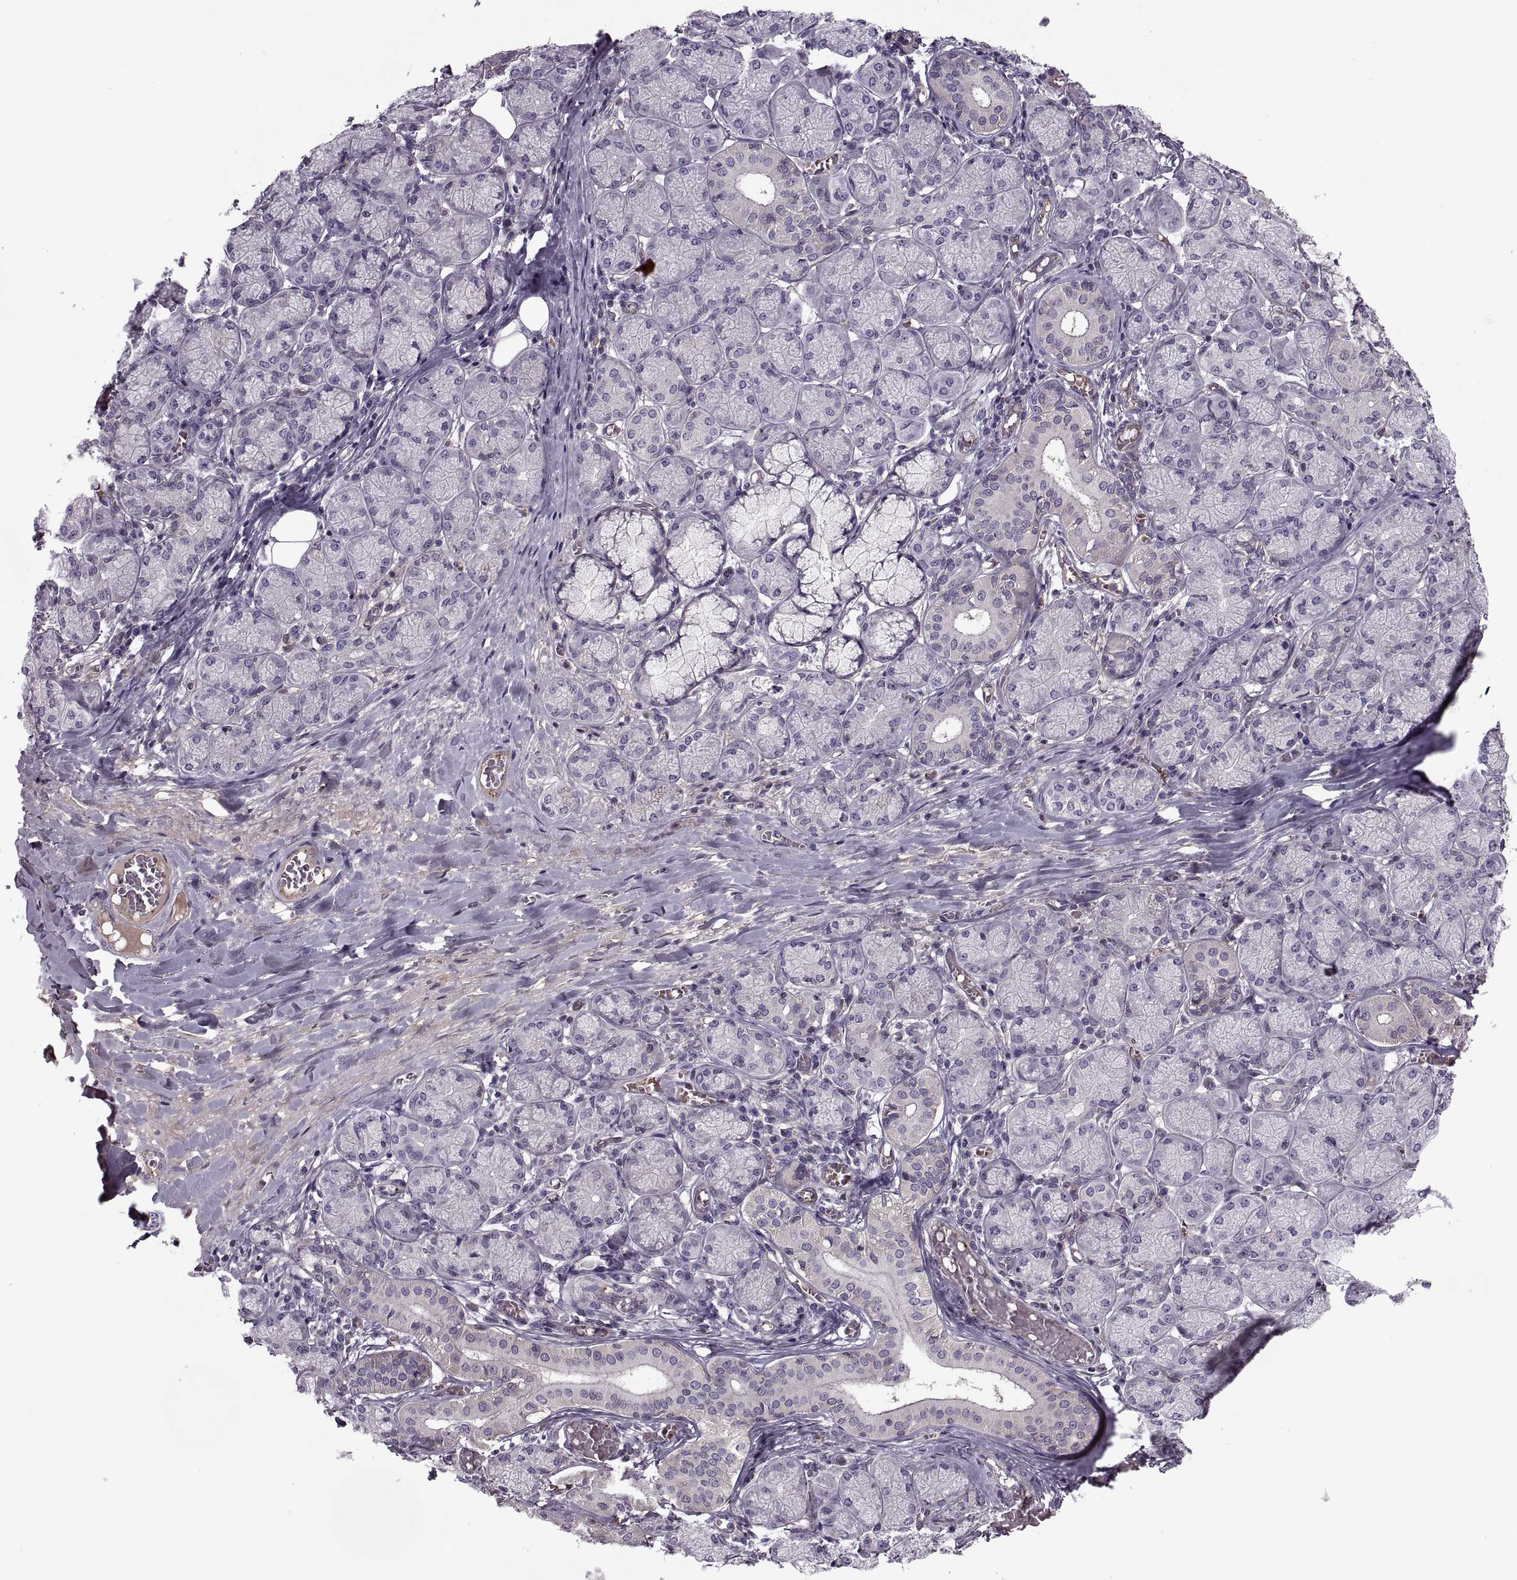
{"staining": {"intensity": "negative", "quantity": "none", "location": "none"}, "tissue": "salivary gland", "cell_type": "Glandular cells", "image_type": "normal", "snomed": [{"axis": "morphology", "description": "Normal tissue, NOS"}, {"axis": "topography", "description": "Salivary gland"}, {"axis": "topography", "description": "Peripheral nerve tissue"}], "caption": "Unremarkable salivary gland was stained to show a protein in brown. There is no significant staining in glandular cells. The staining was performed using DAB to visualize the protein expression in brown, while the nuclei were stained in blue with hematoxylin (Magnification: 20x).", "gene": "SLC2A14", "patient": {"sex": "female", "age": 24}}